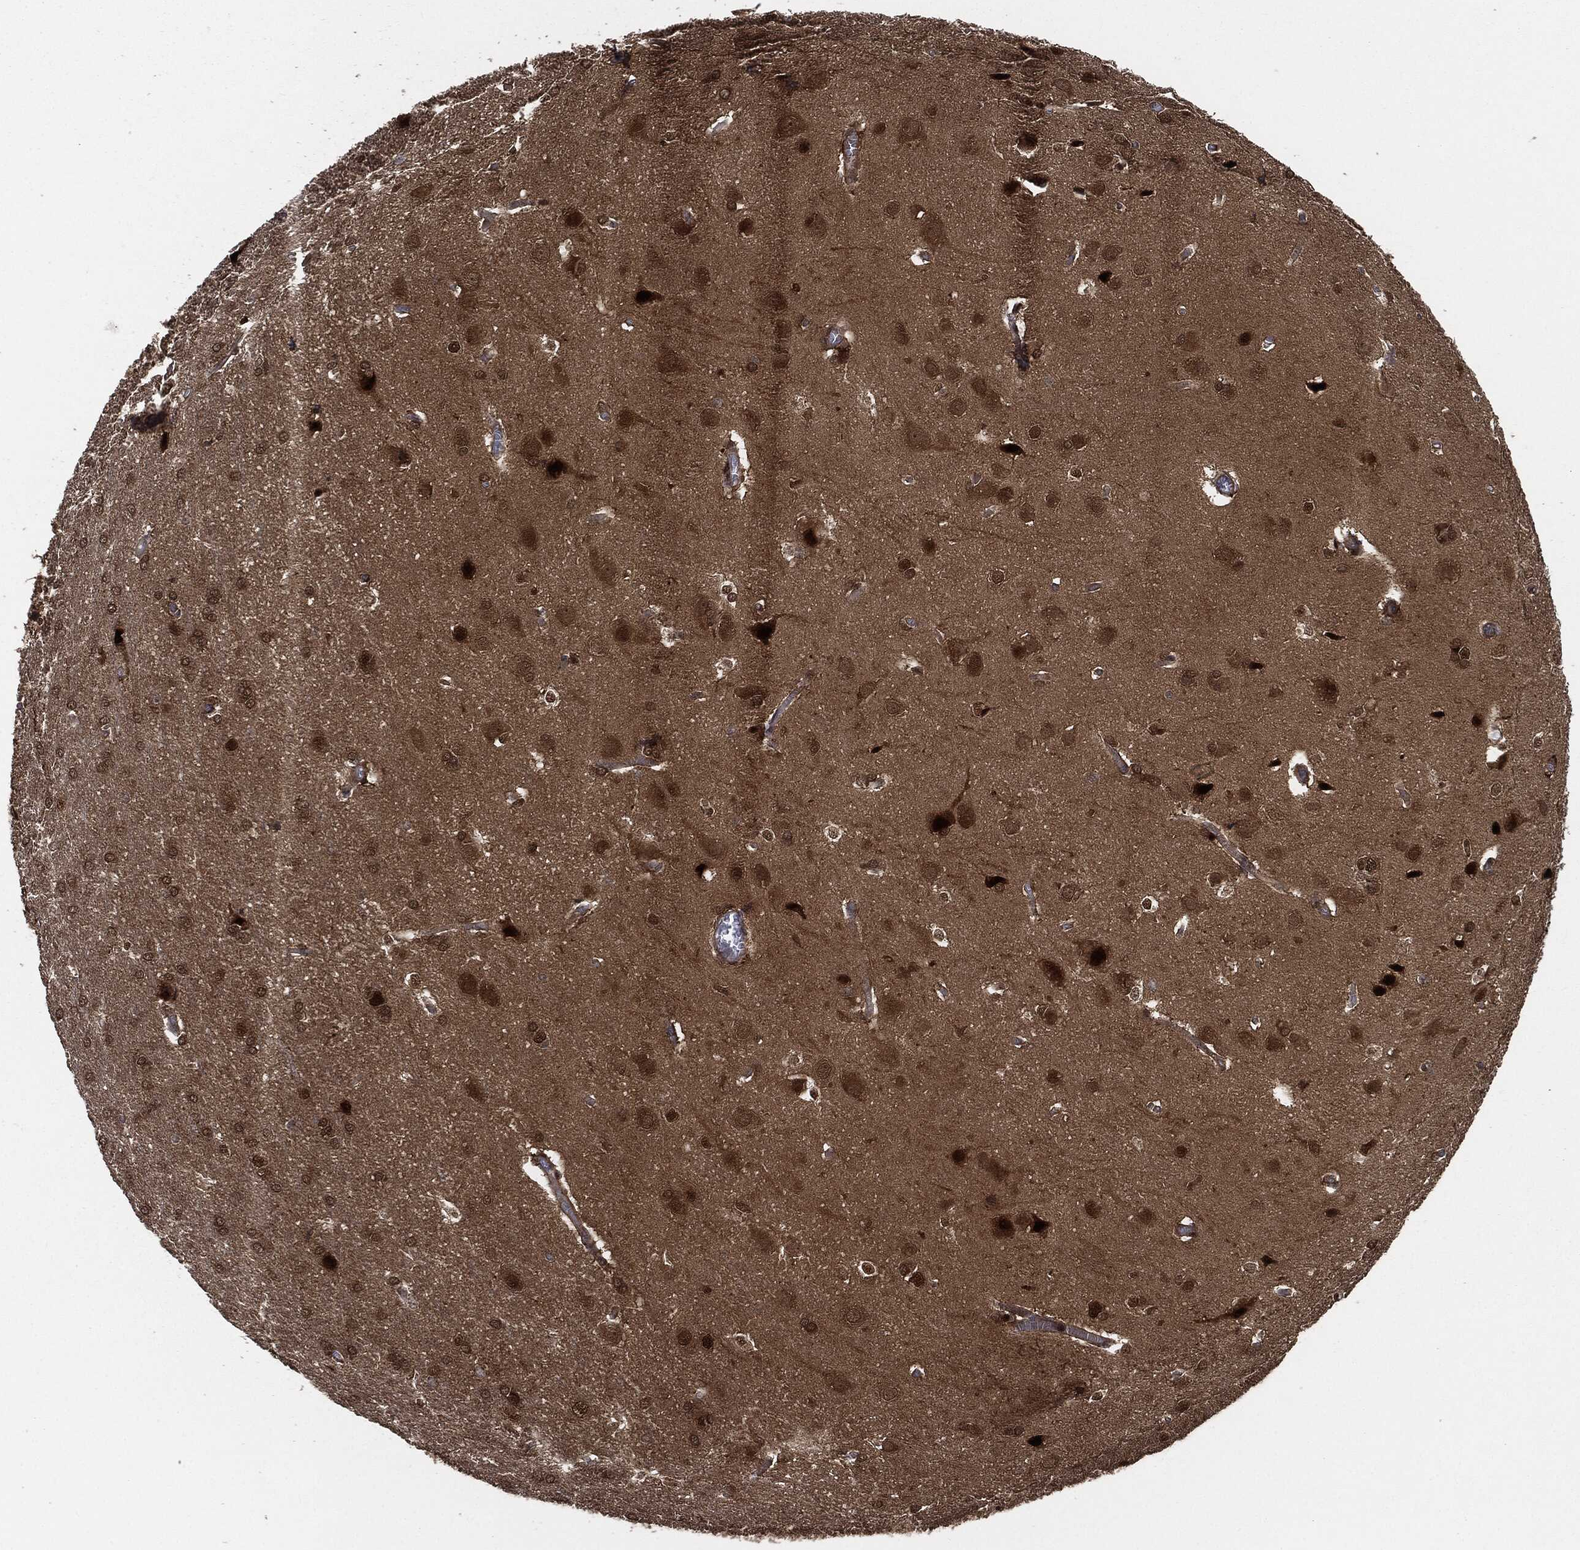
{"staining": {"intensity": "strong", "quantity": "25%-75%", "location": "nuclear"}, "tissue": "glioma", "cell_type": "Tumor cells", "image_type": "cancer", "snomed": [{"axis": "morphology", "description": "Glioma, malignant, Low grade"}, {"axis": "topography", "description": "Brain"}], "caption": "Tumor cells reveal high levels of strong nuclear staining in about 25%-75% of cells in human glioma. (DAB (3,3'-diaminobenzidine) IHC with brightfield microscopy, high magnification).", "gene": "DCTN1", "patient": {"sex": "female", "age": 32}}